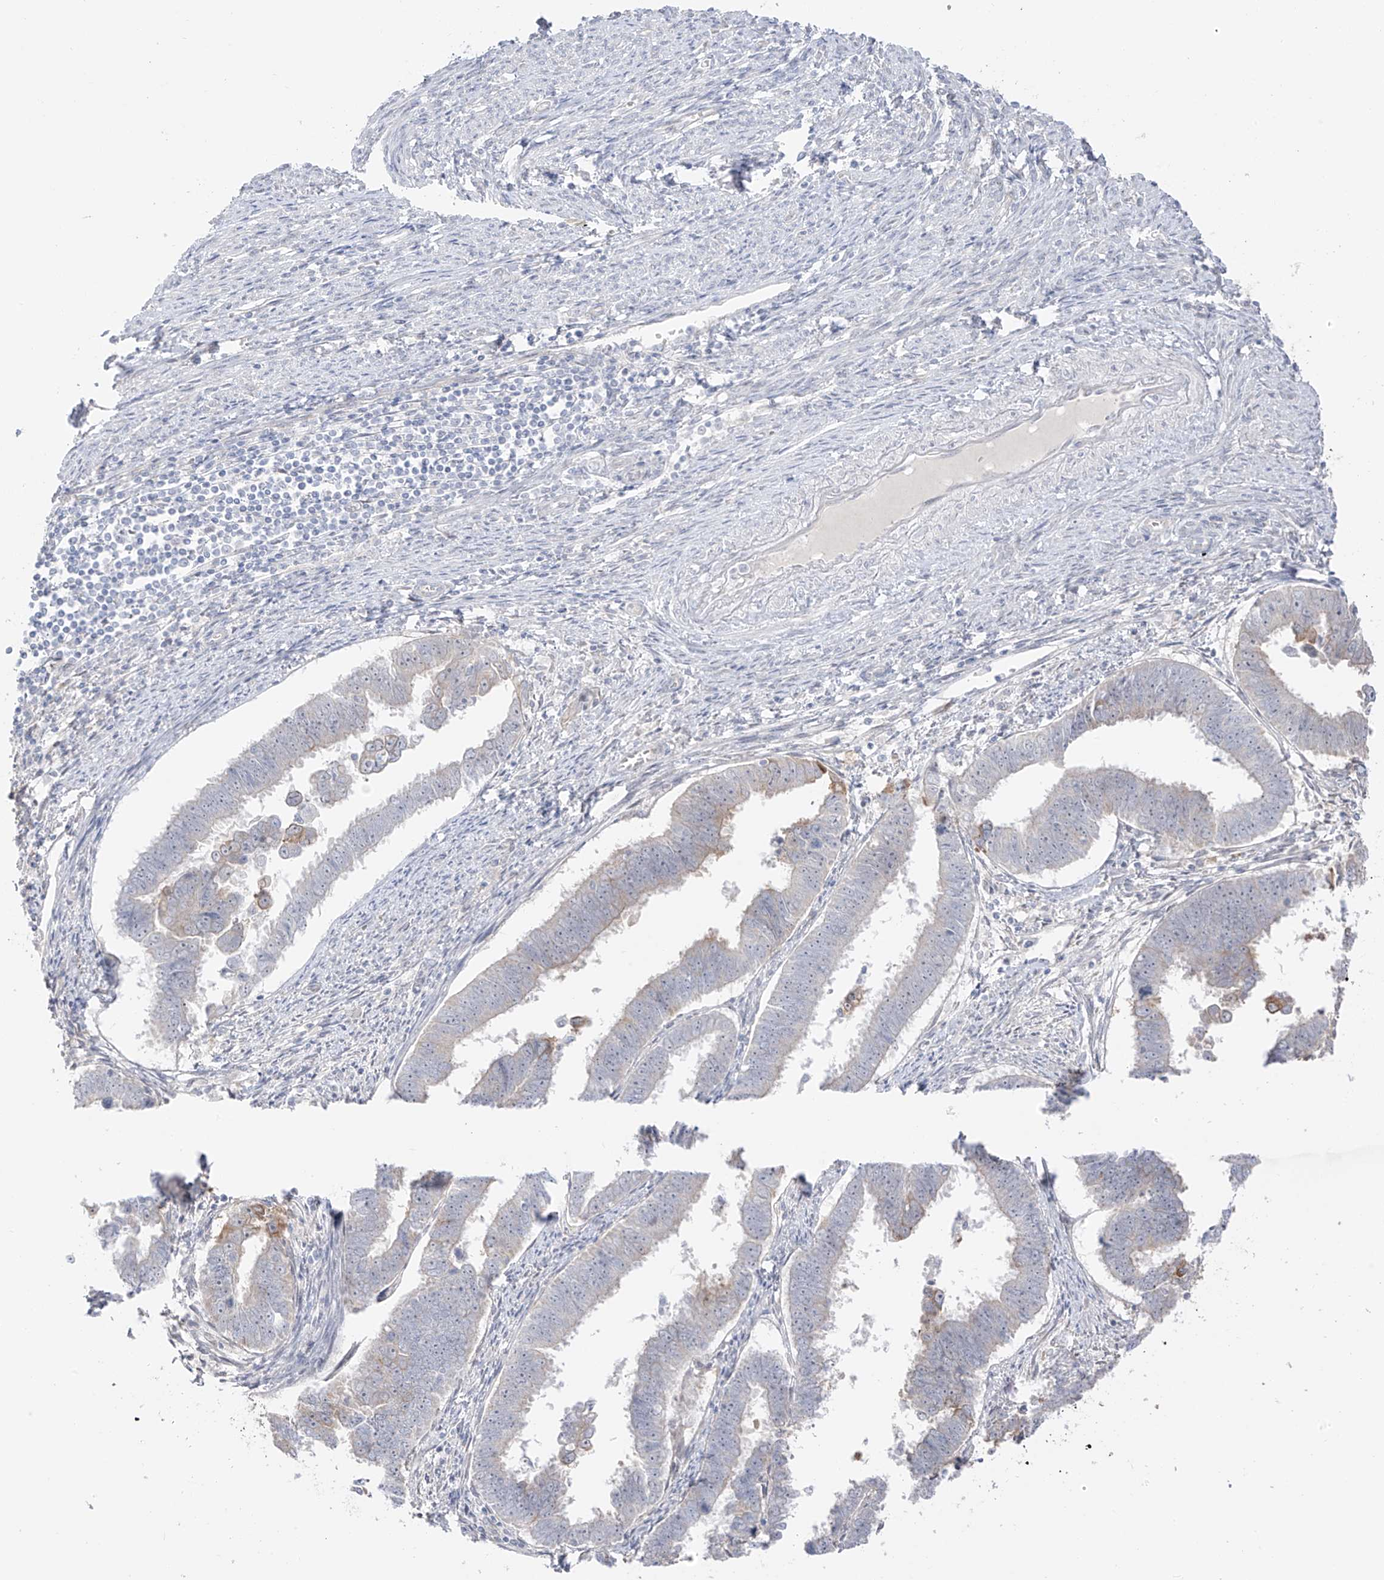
{"staining": {"intensity": "moderate", "quantity": "<25%", "location": "cytoplasmic/membranous"}, "tissue": "endometrial cancer", "cell_type": "Tumor cells", "image_type": "cancer", "snomed": [{"axis": "morphology", "description": "Adenocarcinoma, NOS"}, {"axis": "topography", "description": "Endometrium"}], "caption": "Endometrial cancer (adenocarcinoma) stained with a brown dye exhibits moderate cytoplasmic/membranous positive expression in approximately <25% of tumor cells.", "gene": "DCDC2", "patient": {"sex": "female", "age": 75}}